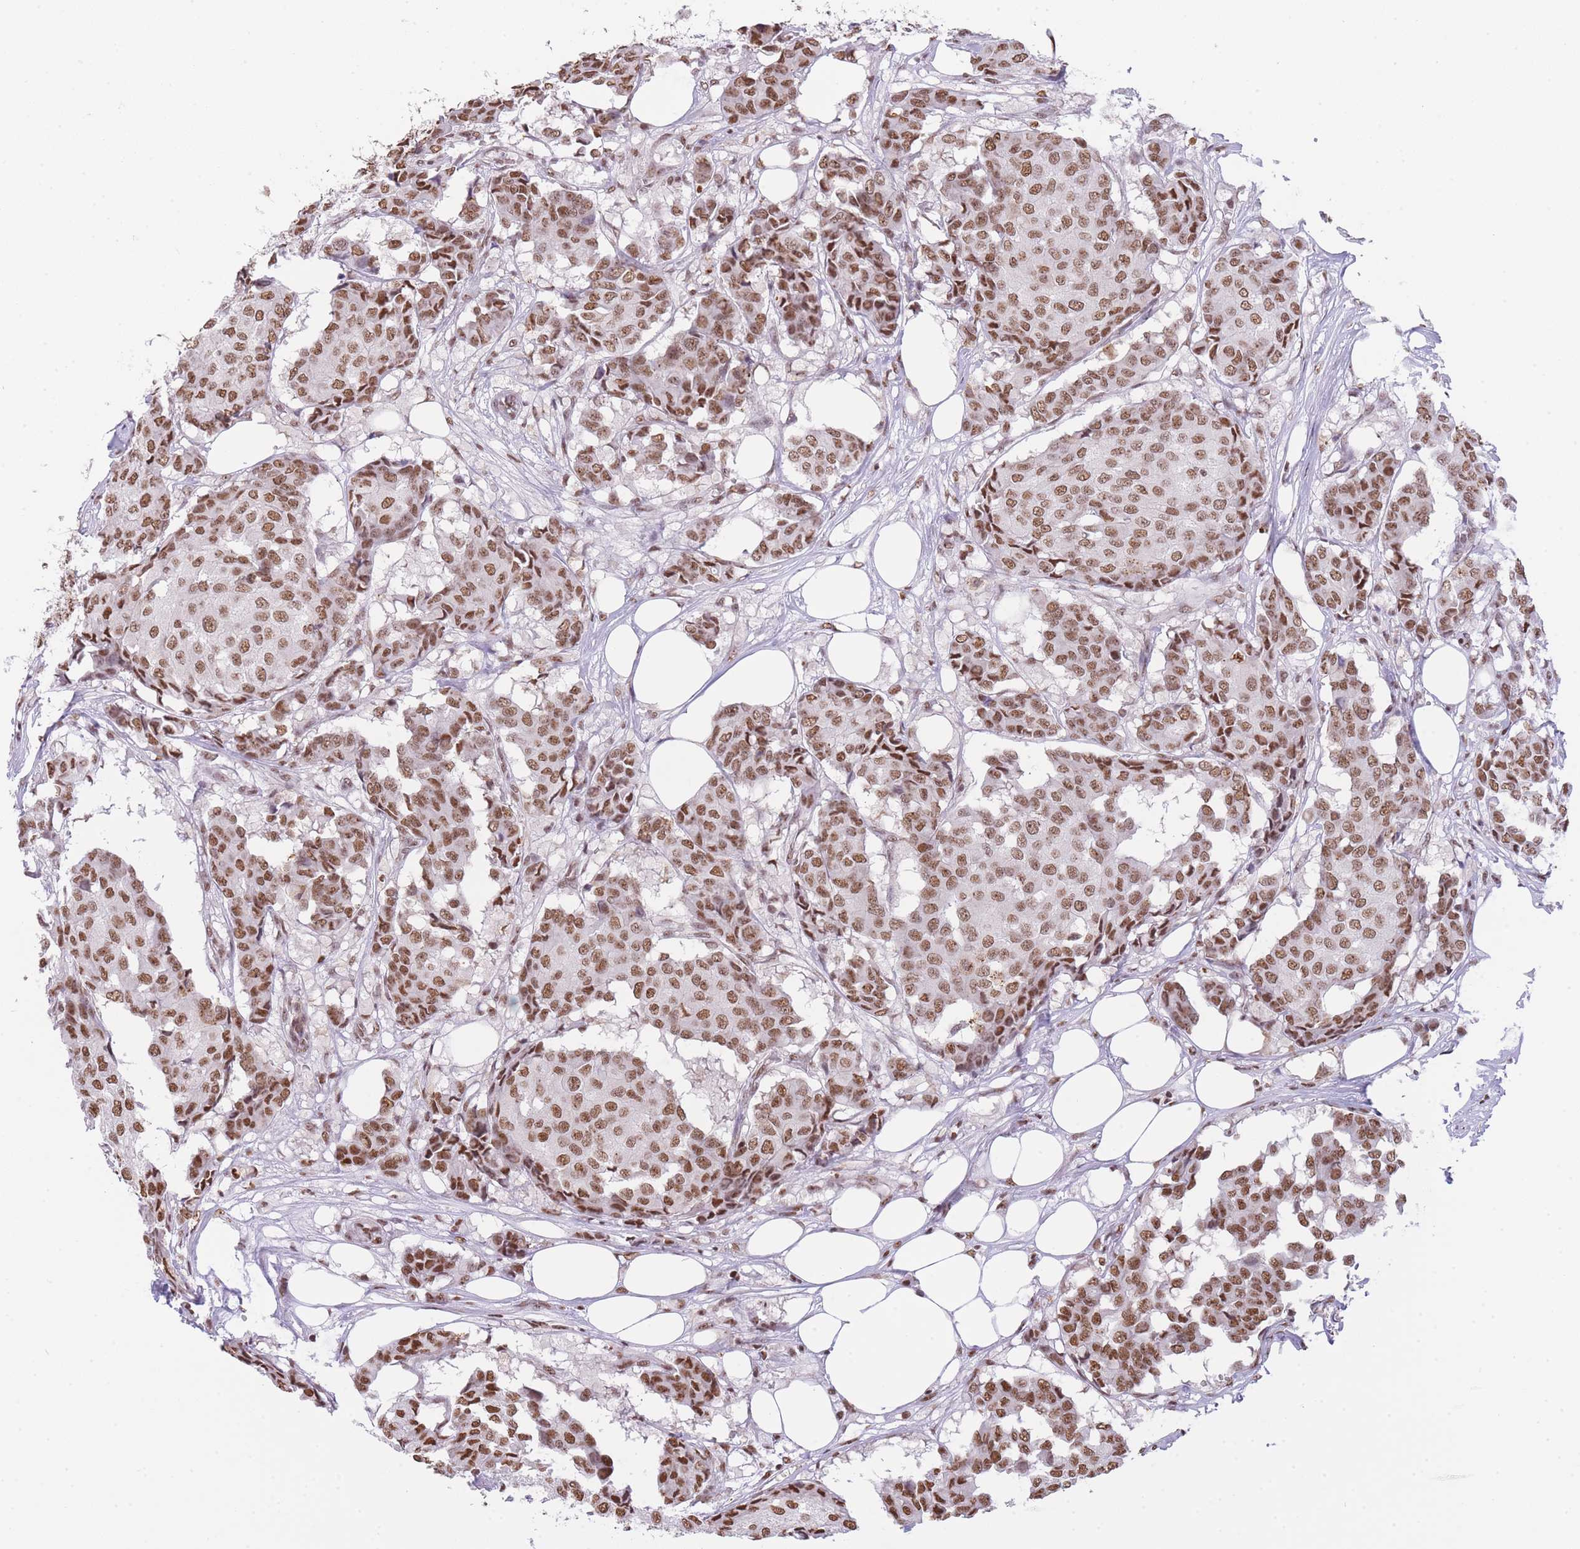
{"staining": {"intensity": "moderate", "quantity": ">75%", "location": "nuclear"}, "tissue": "breast cancer", "cell_type": "Tumor cells", "image_type": "cancer", "snomed": [{"axis": "morphology", "description": "Duct carcinoma"}, {"axis": "topography", "description": "Breast"}], "caption": "Immunohistochemical staining of human breast cancer shows medium levels of moderate nuclear protein expression in approximately >75% of tumor cells.", "gene": "EVC2", "patient": {"sex": "female", "age": 75}}